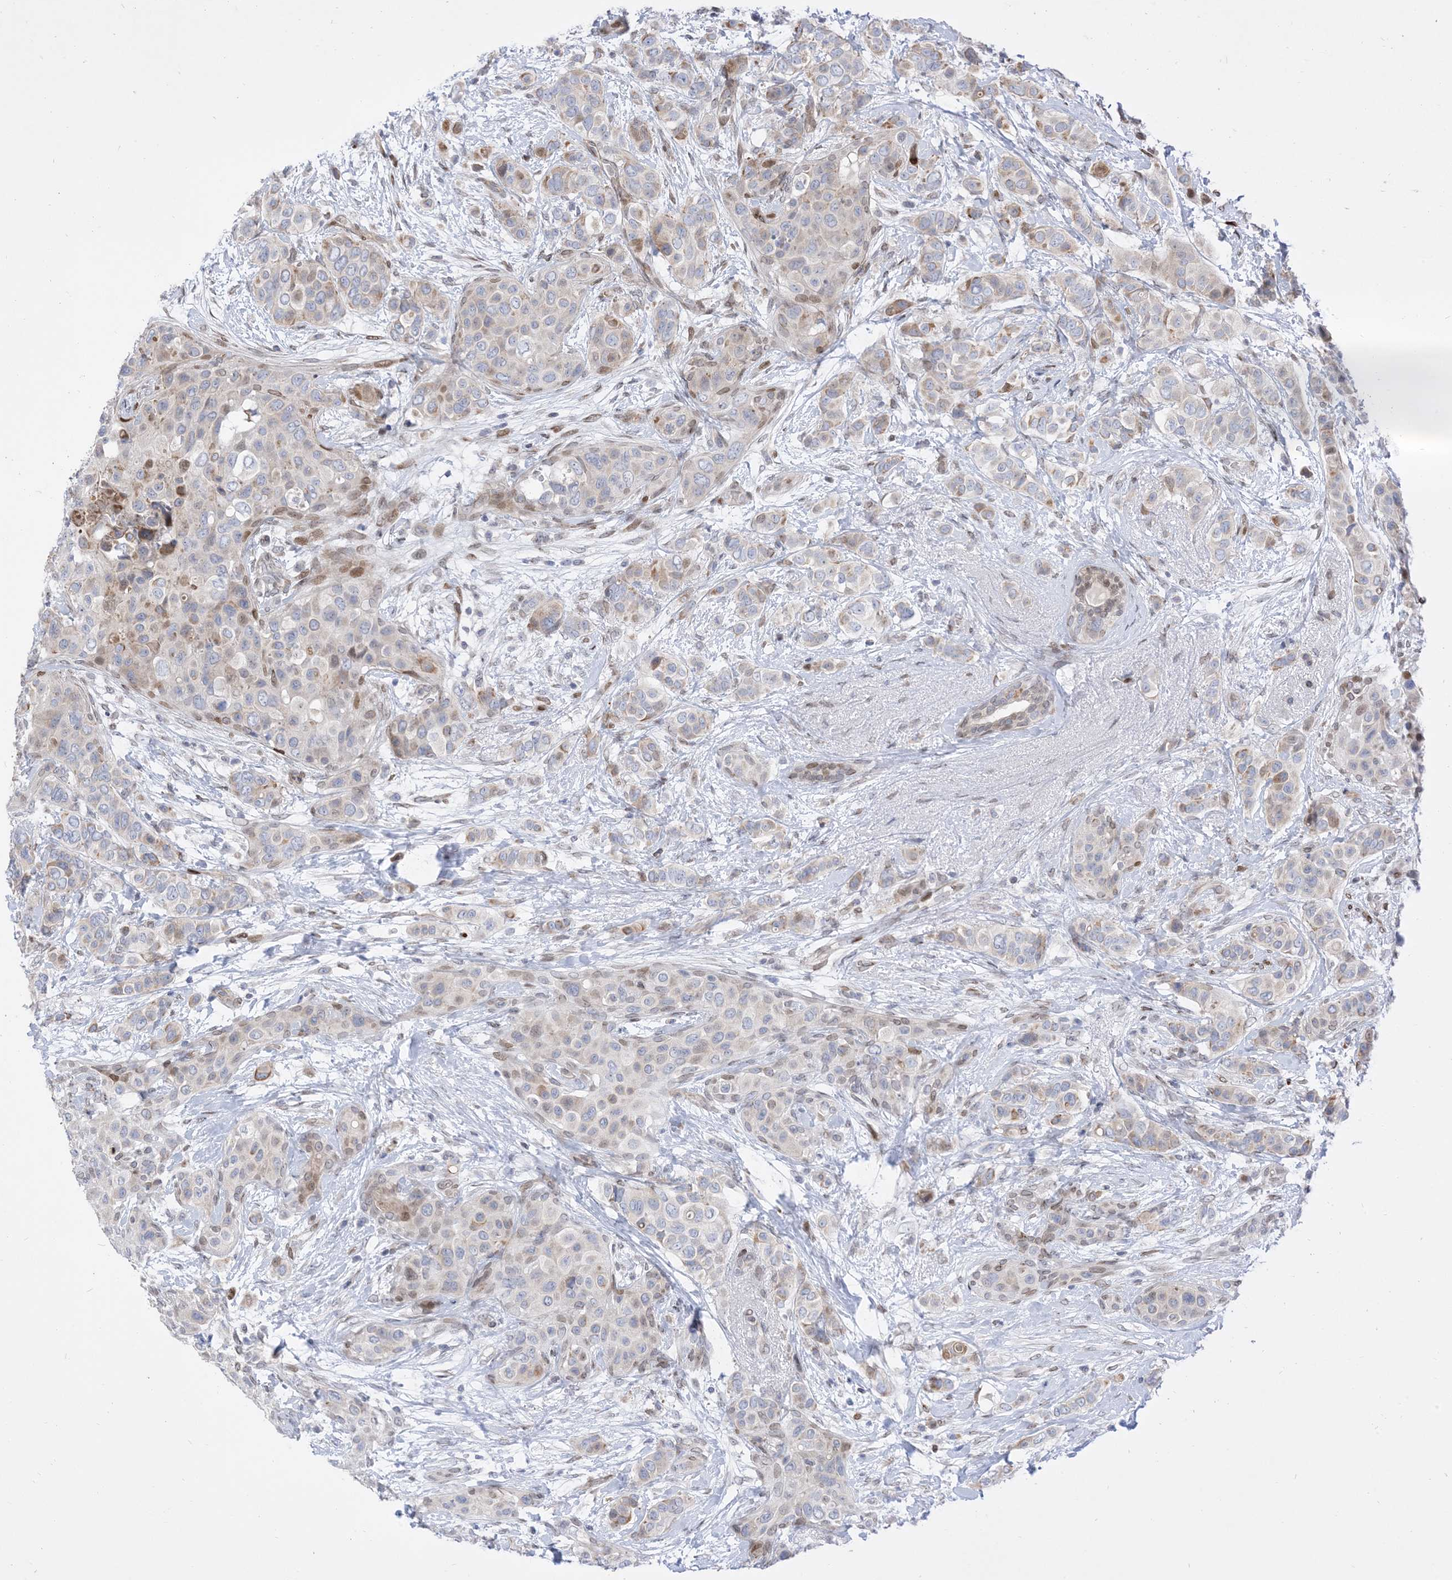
{"staining": {"intensity": "weak", "quantity": "<25%", "location": "nuclear"}, "tissue": "breast cancer", "cell_type": "Tumor cells", "image_type": "cancer", "snomed": [{"axis": "morphology", "description": "Lobular carcinoma"}, {"axis": "topography", "description": "Breast"}], "caption": "Micrograph shows no protein positivity in tumor cells of lobular carcinoma (breast) tissue.", "gene": "TYSND1", "patient": {"sex": "female", "age": 51}}